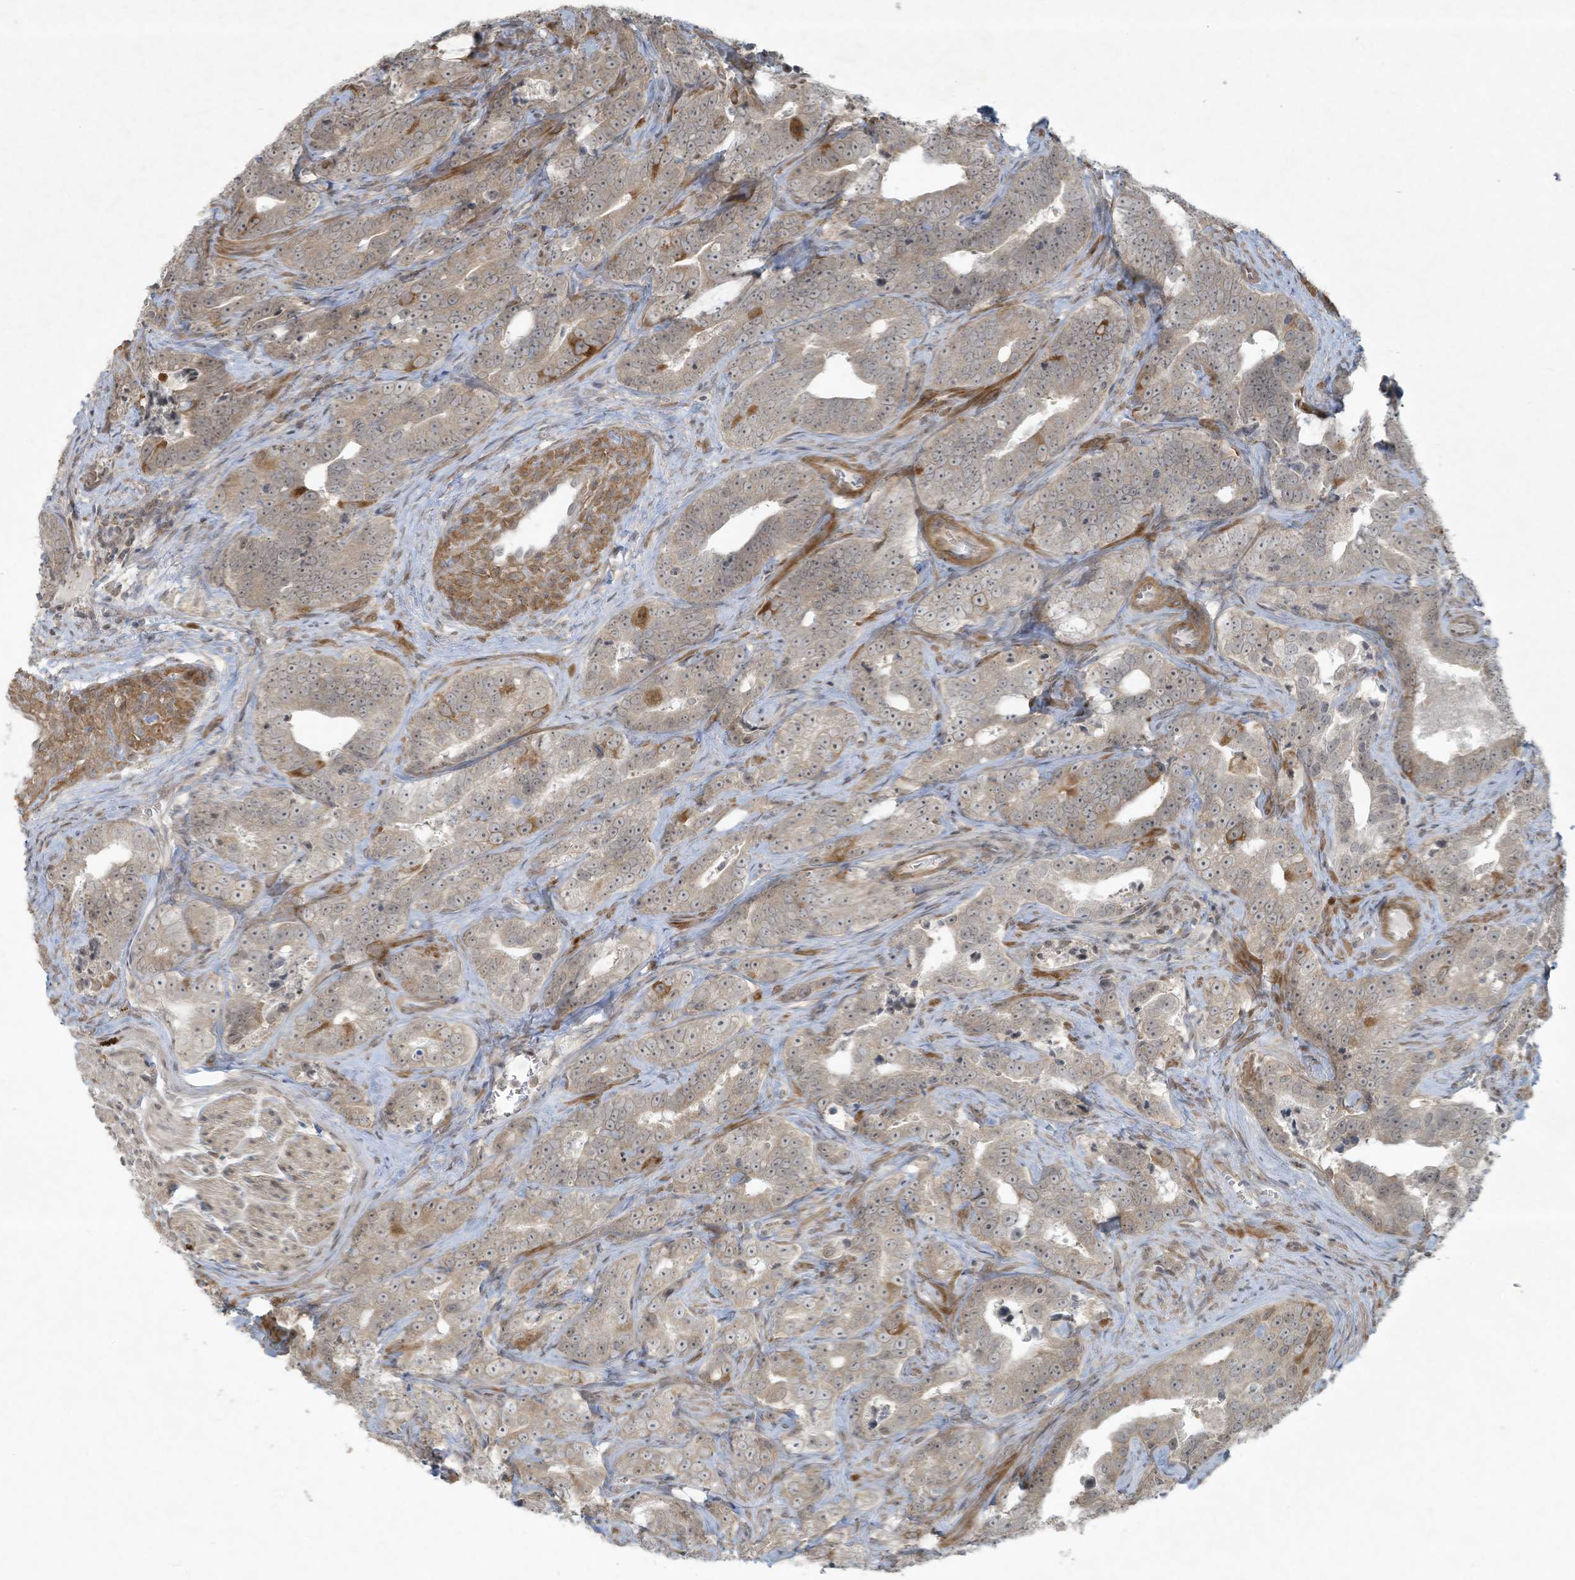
{"staining": {"intensity": "weak", "quantity": "<25%", "location": "nuclear"}, "tissue": "prostate cancer", "cell_type": "Tumor cells", "image_type": "cancer", "snomed": [{"axis": "morphology", "description": "Adenocarcinoma, High grade"}, {"axis": "topography", "description": "Prostate"}], "caption": "Immunohistochemistry of human prostate adenocarcinoma (high-grade) shows no expression in tumor cells. Nuclei are stained in blue.", "gene": "ZNF263", "patient": {"sex": "male", "age": 62}}